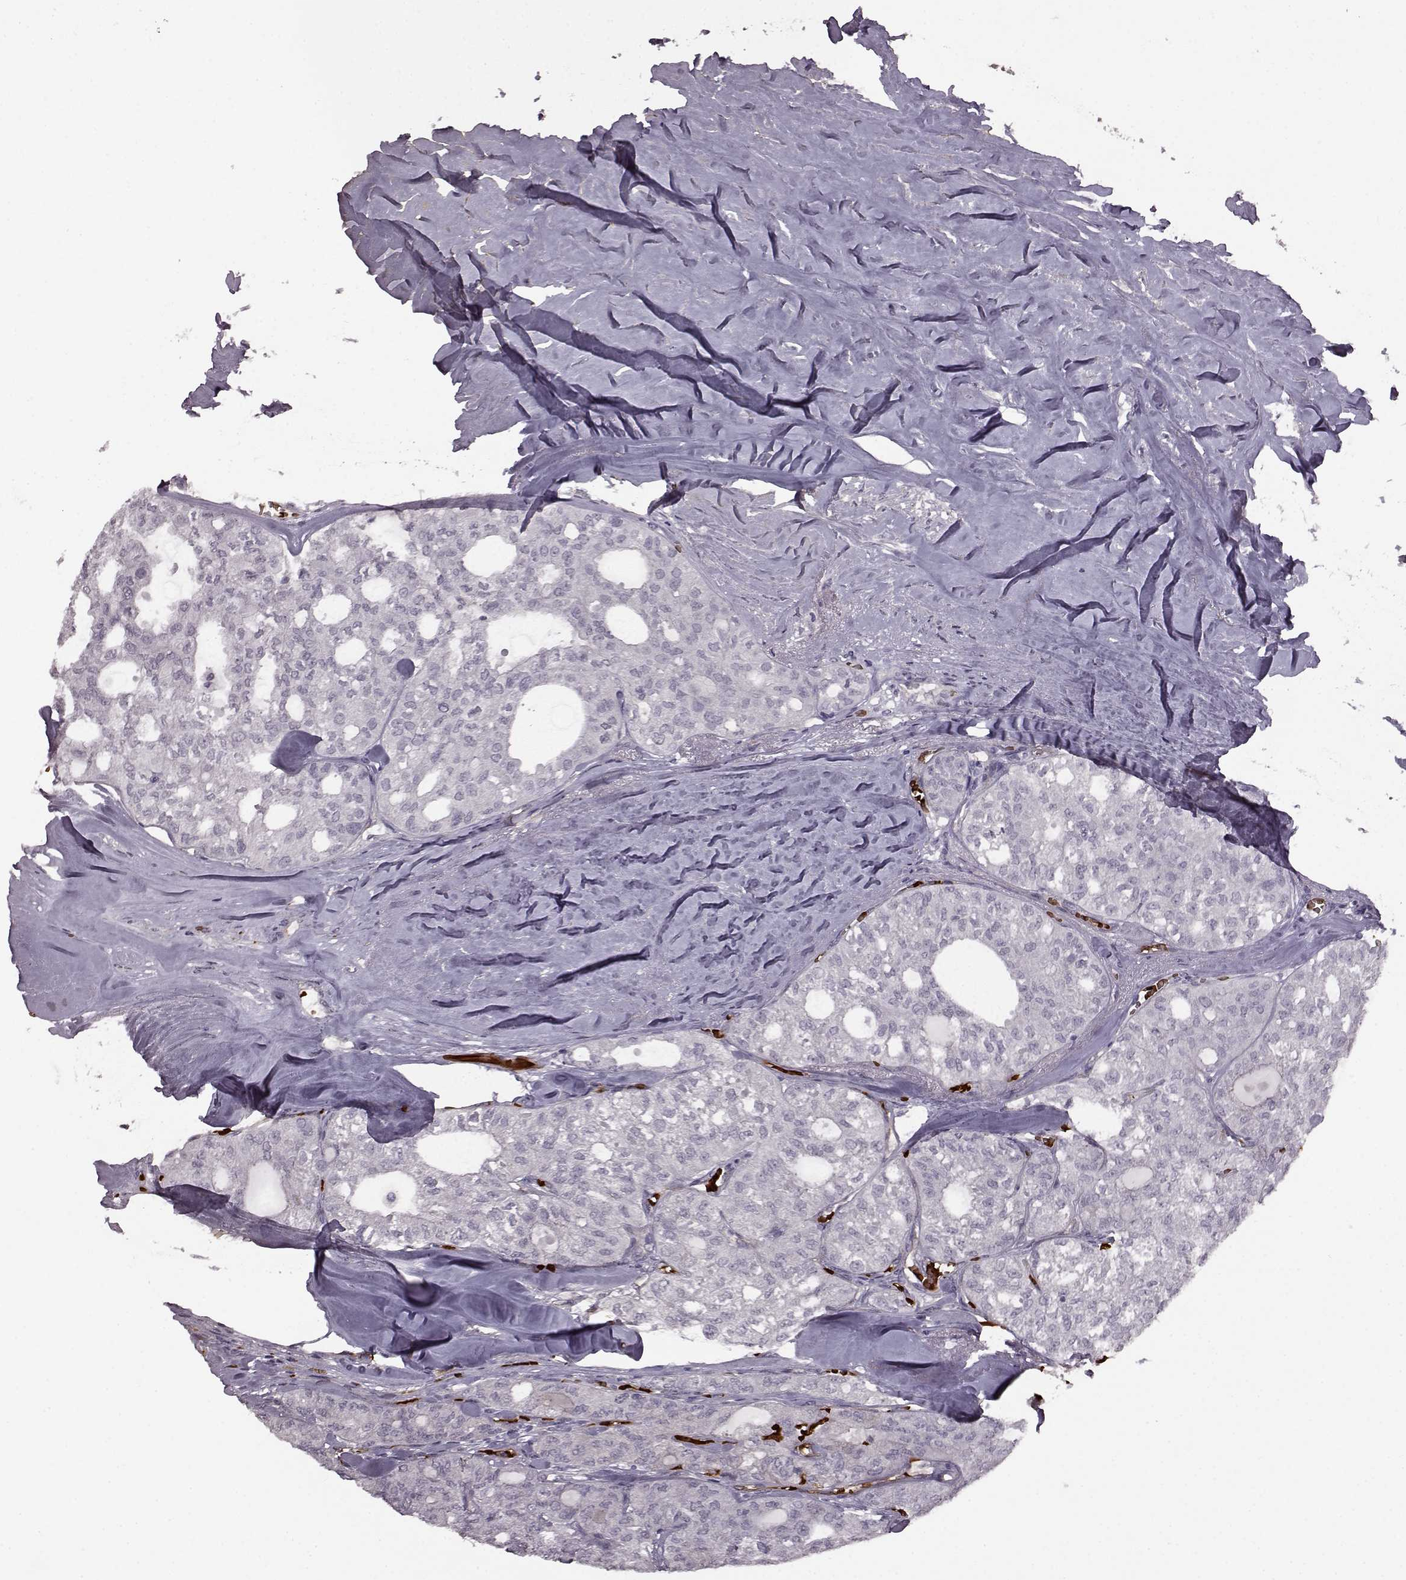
{"staining": {"intensity": "negative", "quantity": "none", "location": "none"}, "tissue": "thyroid cancer", "cell_type": "Tumor cells", "image_type": "cancer", "snomed": [{"axis": "morphology", "description": "Follicular adenoma carcinoma, NOS"}, {"axis": "topography", "description": "Thyroid gland"}], "caption": "Tumor cells show no significant positivity in follicular adenoma carcinoma (thyroid). (IHC, brightfield microscopy, high magnification).", "gene": "PROP1", "patient": {"sex": "male", "age": 75}}